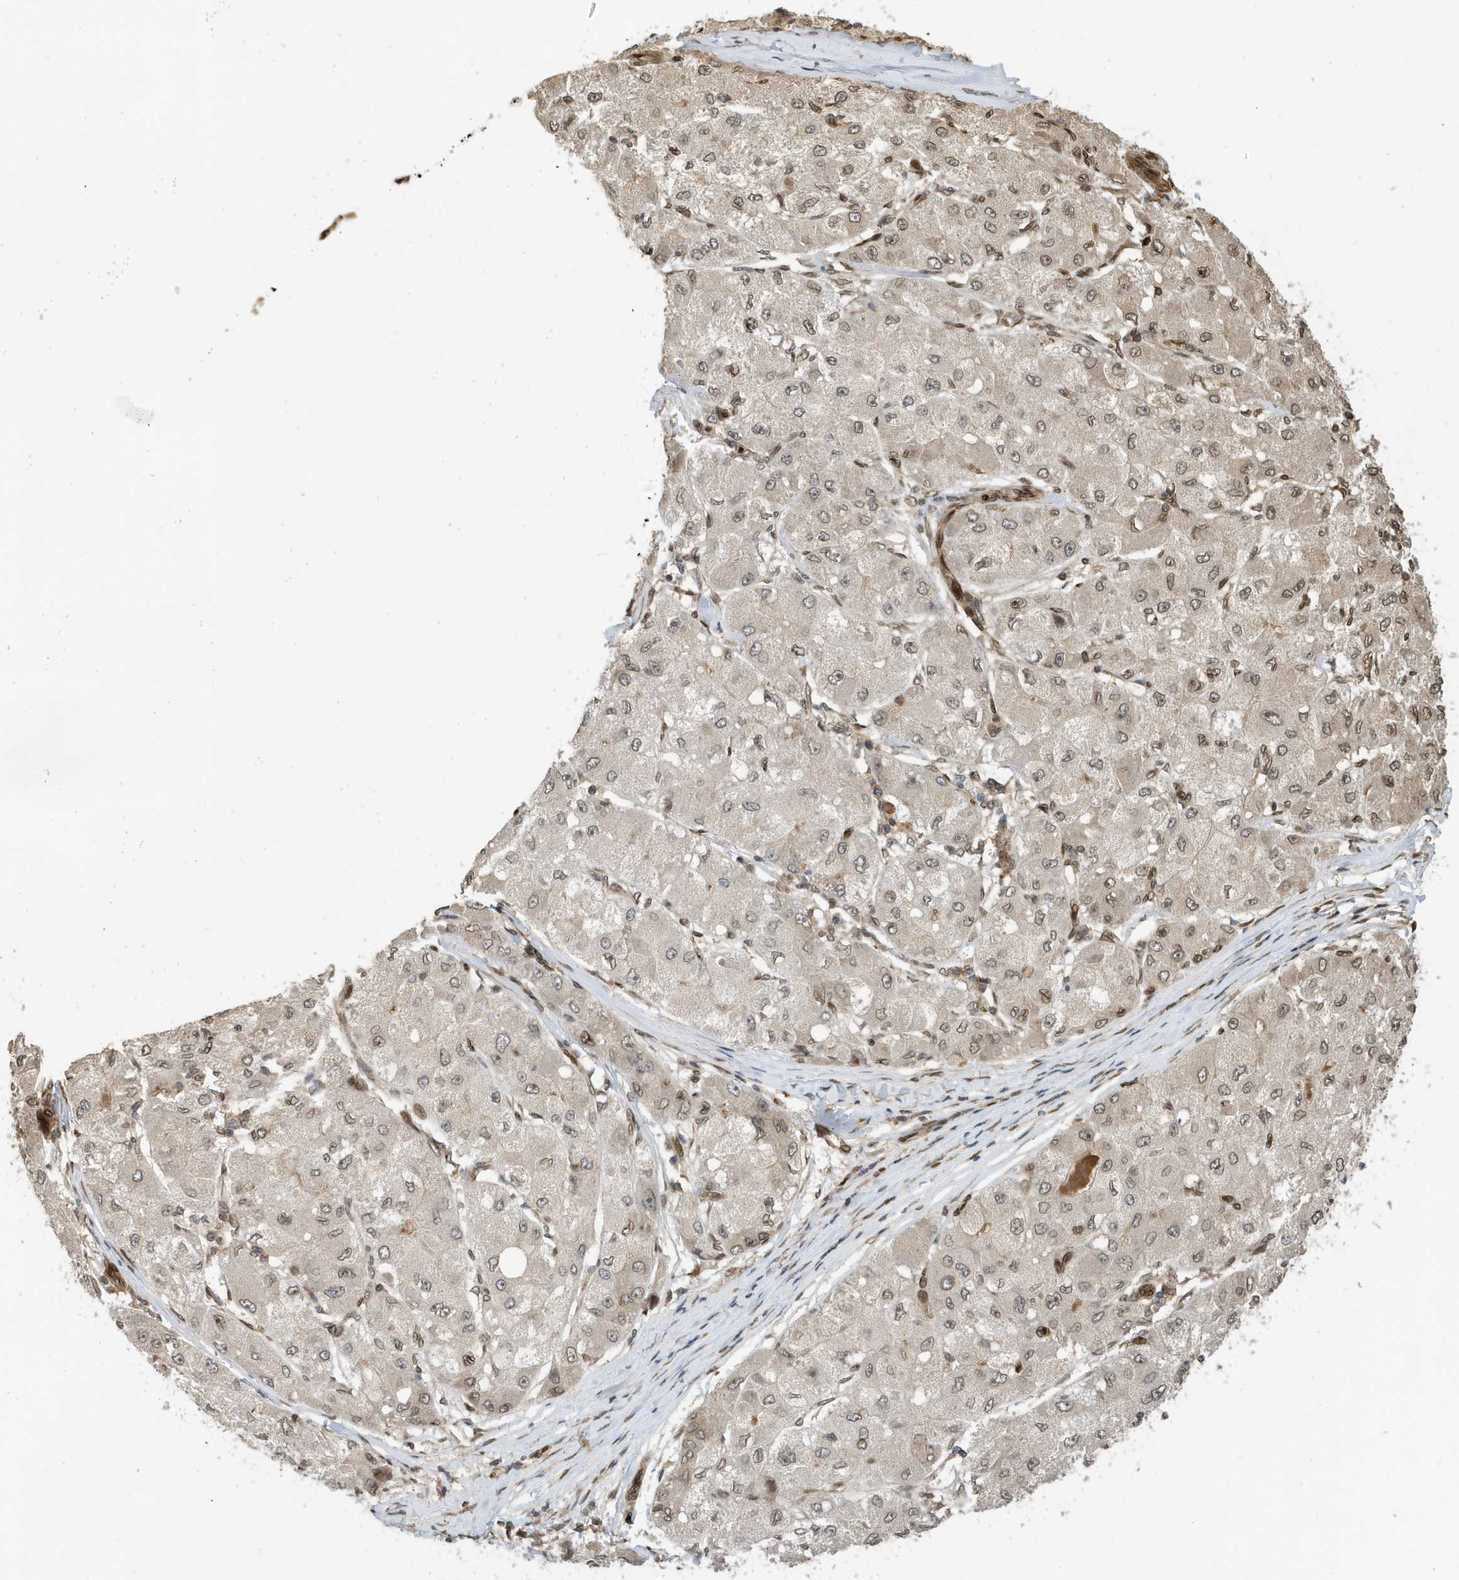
{"staining": {"intensity": "weak", "quantity": "25%-75%", "location": "nuclear"}, "tissue": "liver cancer", "cell_type": "Tumor cells", "image_type": "cancer", "snomed": [{"axis": "morphology", "description": "Carcinoma, Hepatocellular, NOS"}, {"axis": "topography", "description": "Liver"}], "caption": "The photomicrograph shows a brown stain indicating the presence of a protein in the nuclear of tumor cells in liver hepatocellular carcinoma.", "gene": "DUSP18", "patient": {"sex": "male", "age": 80}}